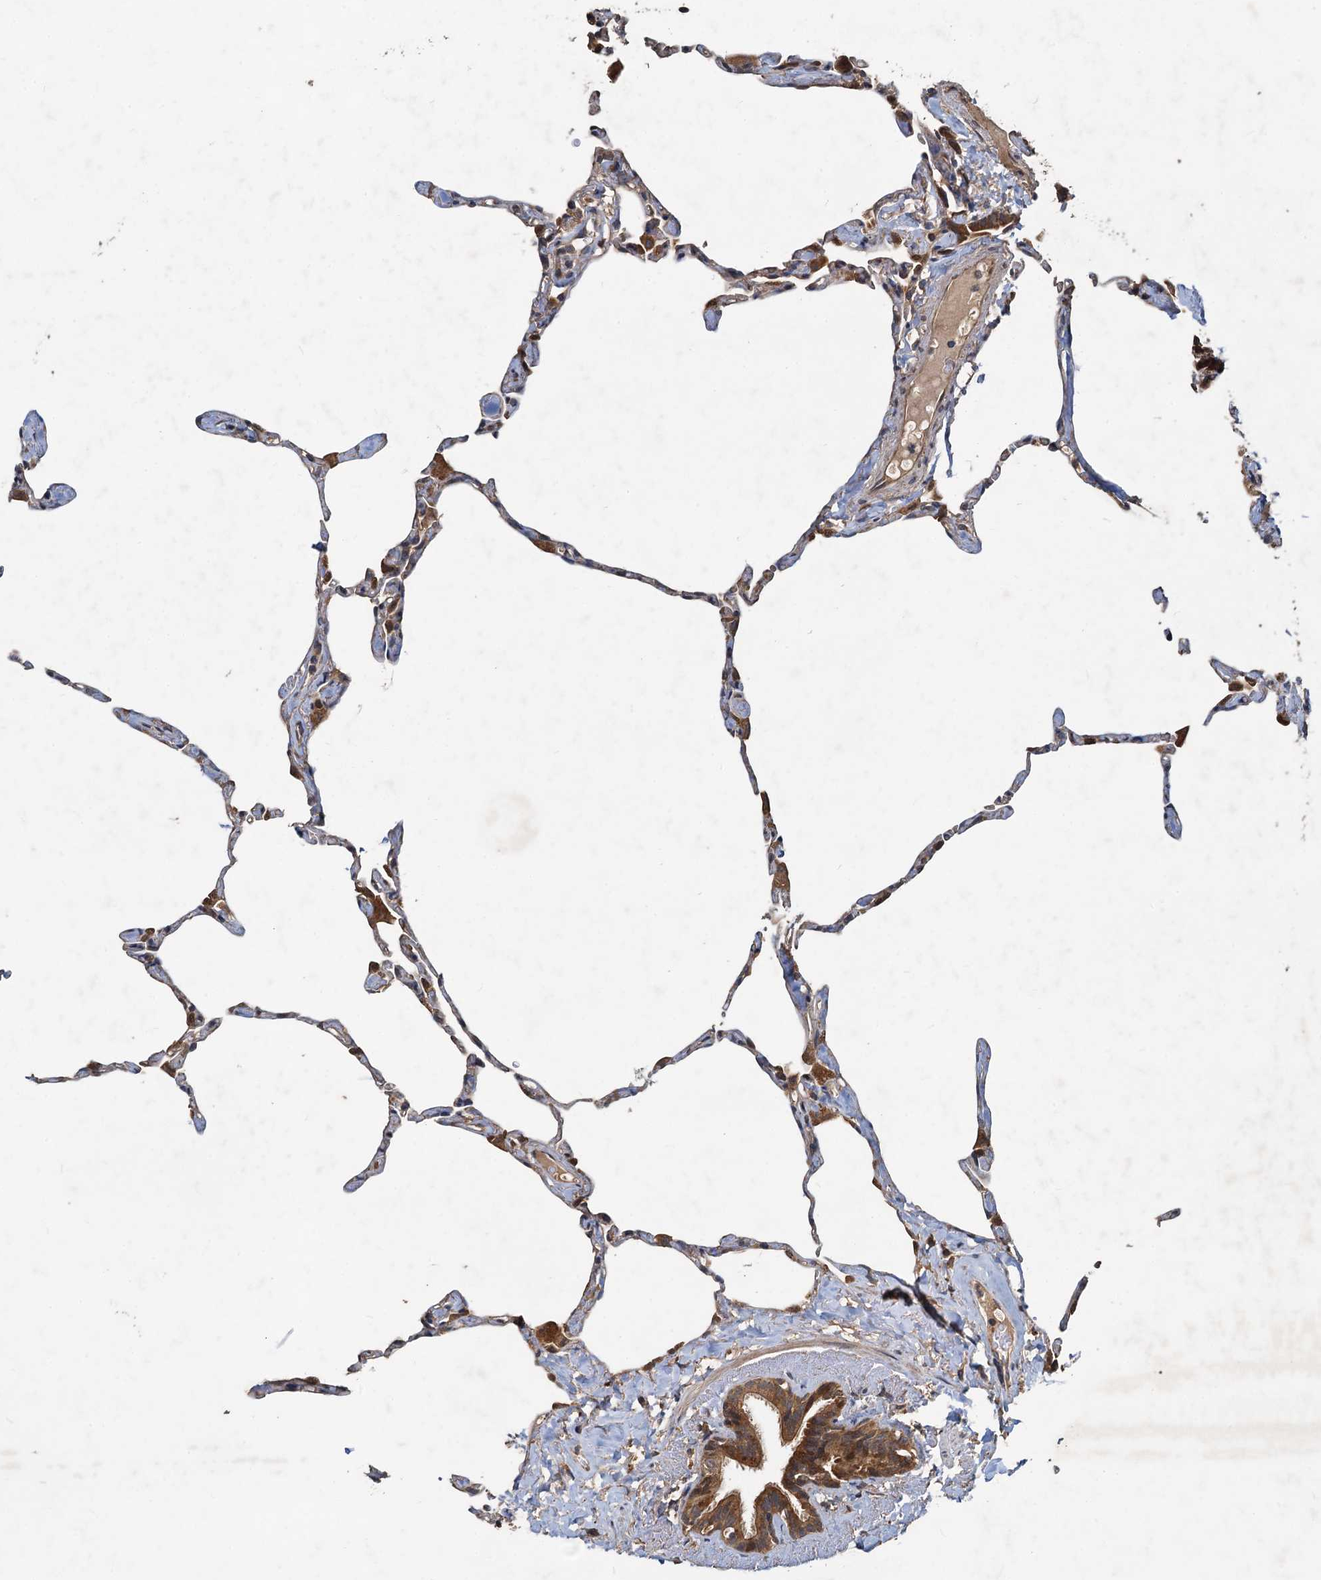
{"staining": {"intensity": "moderate", "quantity": ">75%", "location": "cytoplasmic/membranous"}, "tissue": "lung", "cell_type": "Alveolar cells", "image_type": "normal", "snomed": [{"axis": "morphology", "description": "Normal tissue, NOS"}, {"axis": "topography", "description": "Lung"}], "caption": "DAB immunohistochemical staining of unremarkable lung shows moderate cytoplasmic/membranous protein positivity in approximately >75% of alveolar cells.", "gene": "HYI", "patient": {"sex": "male", "age": 65}}